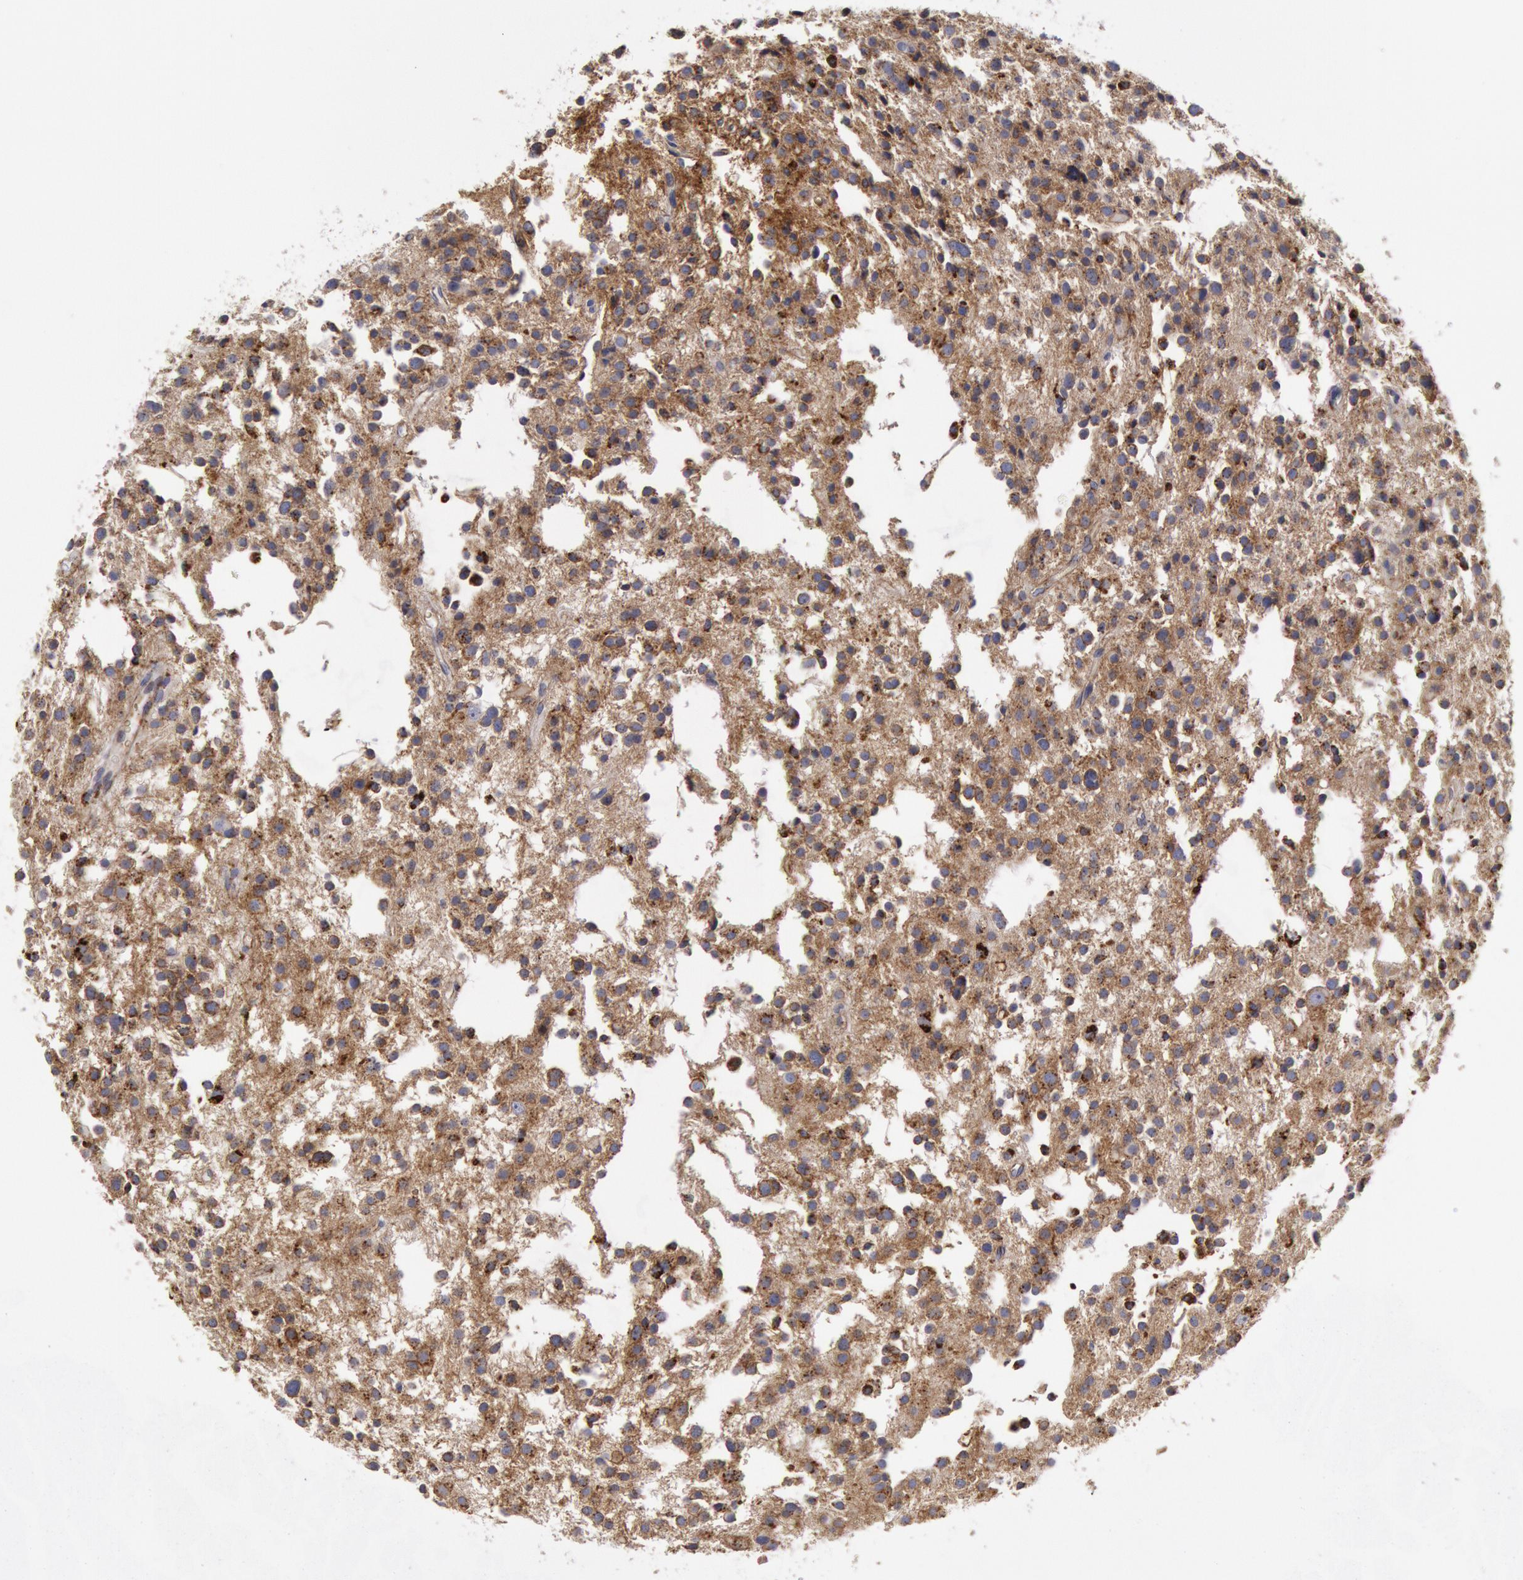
{"staining": {"intensity": "moderate", "quantity": "<25%", "location": "cytoplasmic/membranous"}, "tissue": "glioma", "cell_type": "Tumor cells", "image_type": "cancer", "snomed": [{"axis": "morphology", "description": "Glioma, malignant, Low grade"}, {"axis": "topography", "description": "Brain"}], "caption": "Immunohistochemical staining of malignant glioma (low-grade) shows low levels of moderate cytoplasmic/membranous protein positivity in approximately <25% of tumor cells.", "gene": "FLOT1", "patient": {"sex": "female", "age": 36}}